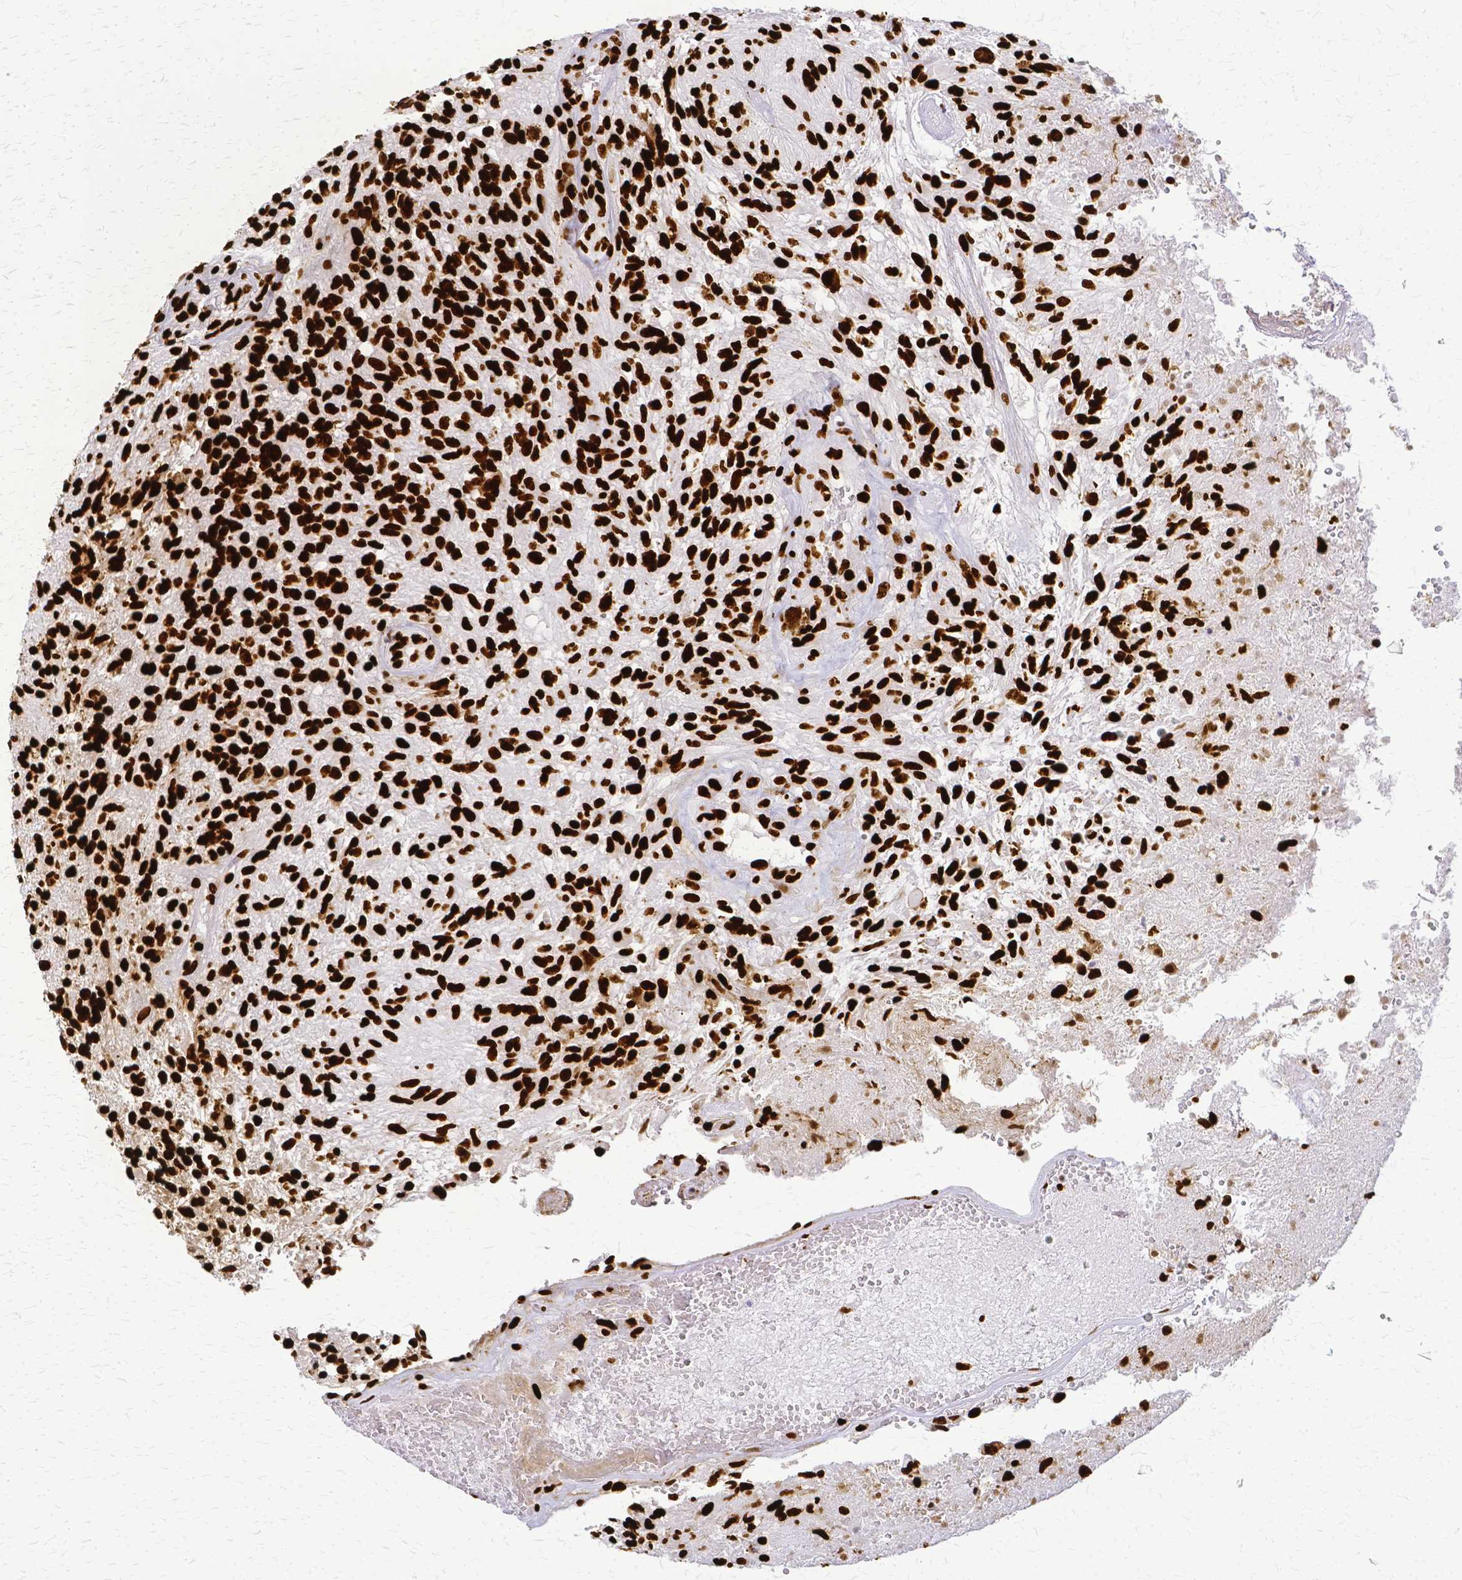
{"staining": {"intensity": "strong", "quantity": ">75%", "location": "nuclear"}, "tissue": "glioma", "cell_type": "Tumor cells", "image_type": "cancer", "snomed": [{"axis": "morphology", "description": "Glioma, malignant, High grade"}, {"axis": "topography", "description": "Brain"}], "caption": "Glioma stained with a brown dye exhibits strong nuclear positive positivity in about >75% of tumor cells.", "gene": "SFPQ", "patient": {"sex": "male", "age": 56}}